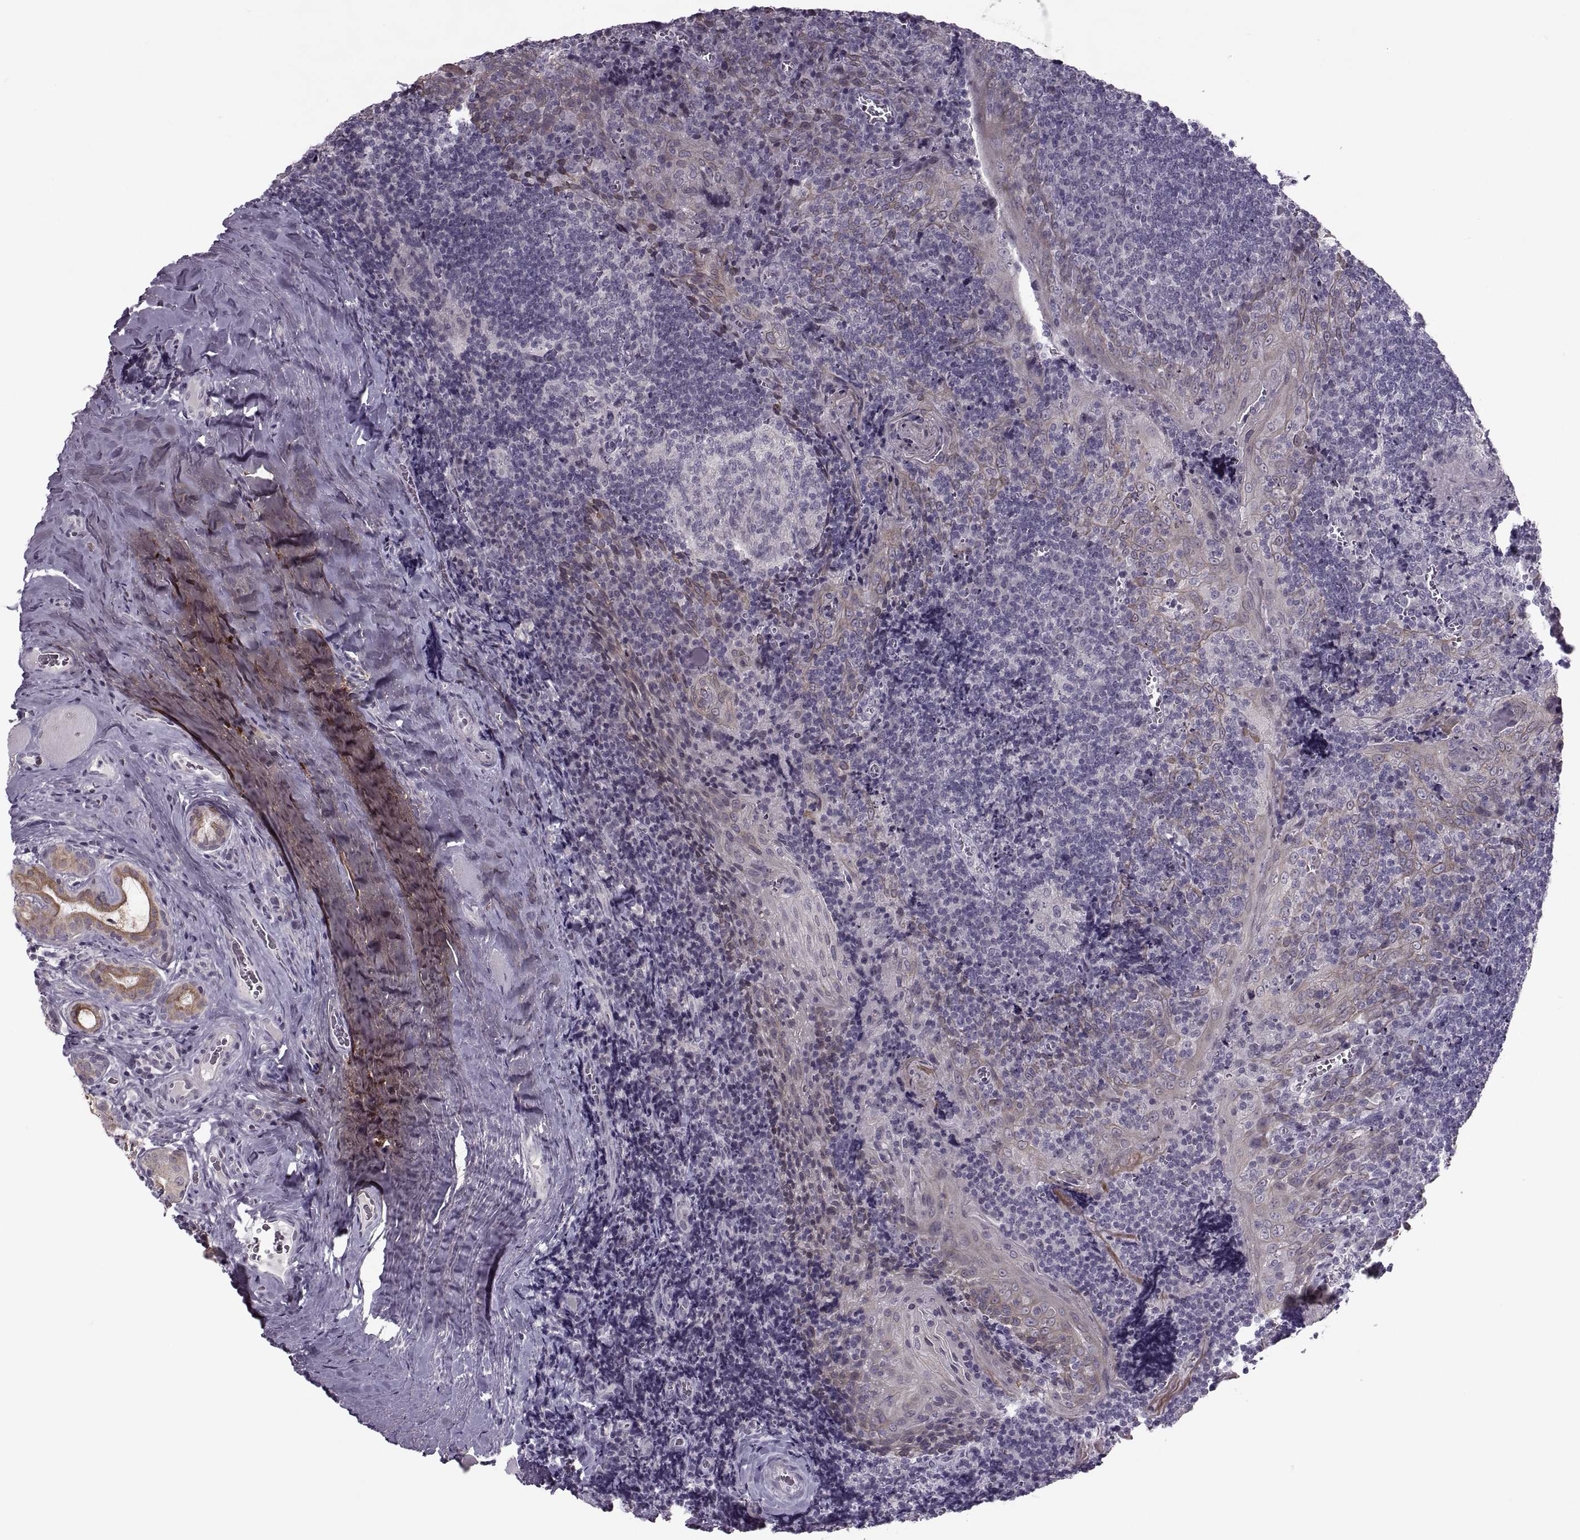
{"staining": {"intensity": "negative", "quantity": "none", "location": "none"}, "tissue": "tonsil", "cell_type": "Germinal center cells", "image_type": "normal", "snomed": [{"axis": "morphology", "description": "Normal tissue, NOS"}, {"axis": "morphology", "description": "Inflammation, NOS"}, {"axis": "topography", "description": "Tonsil"}], "caption": "A micrograph of human tonsil is negative for staining in germinal center cells. (DAB immunohistochemistry with hematoxylin counter stain).", "gene": "MGAT4D", "patient": {"sex": "female", "age": 31}}